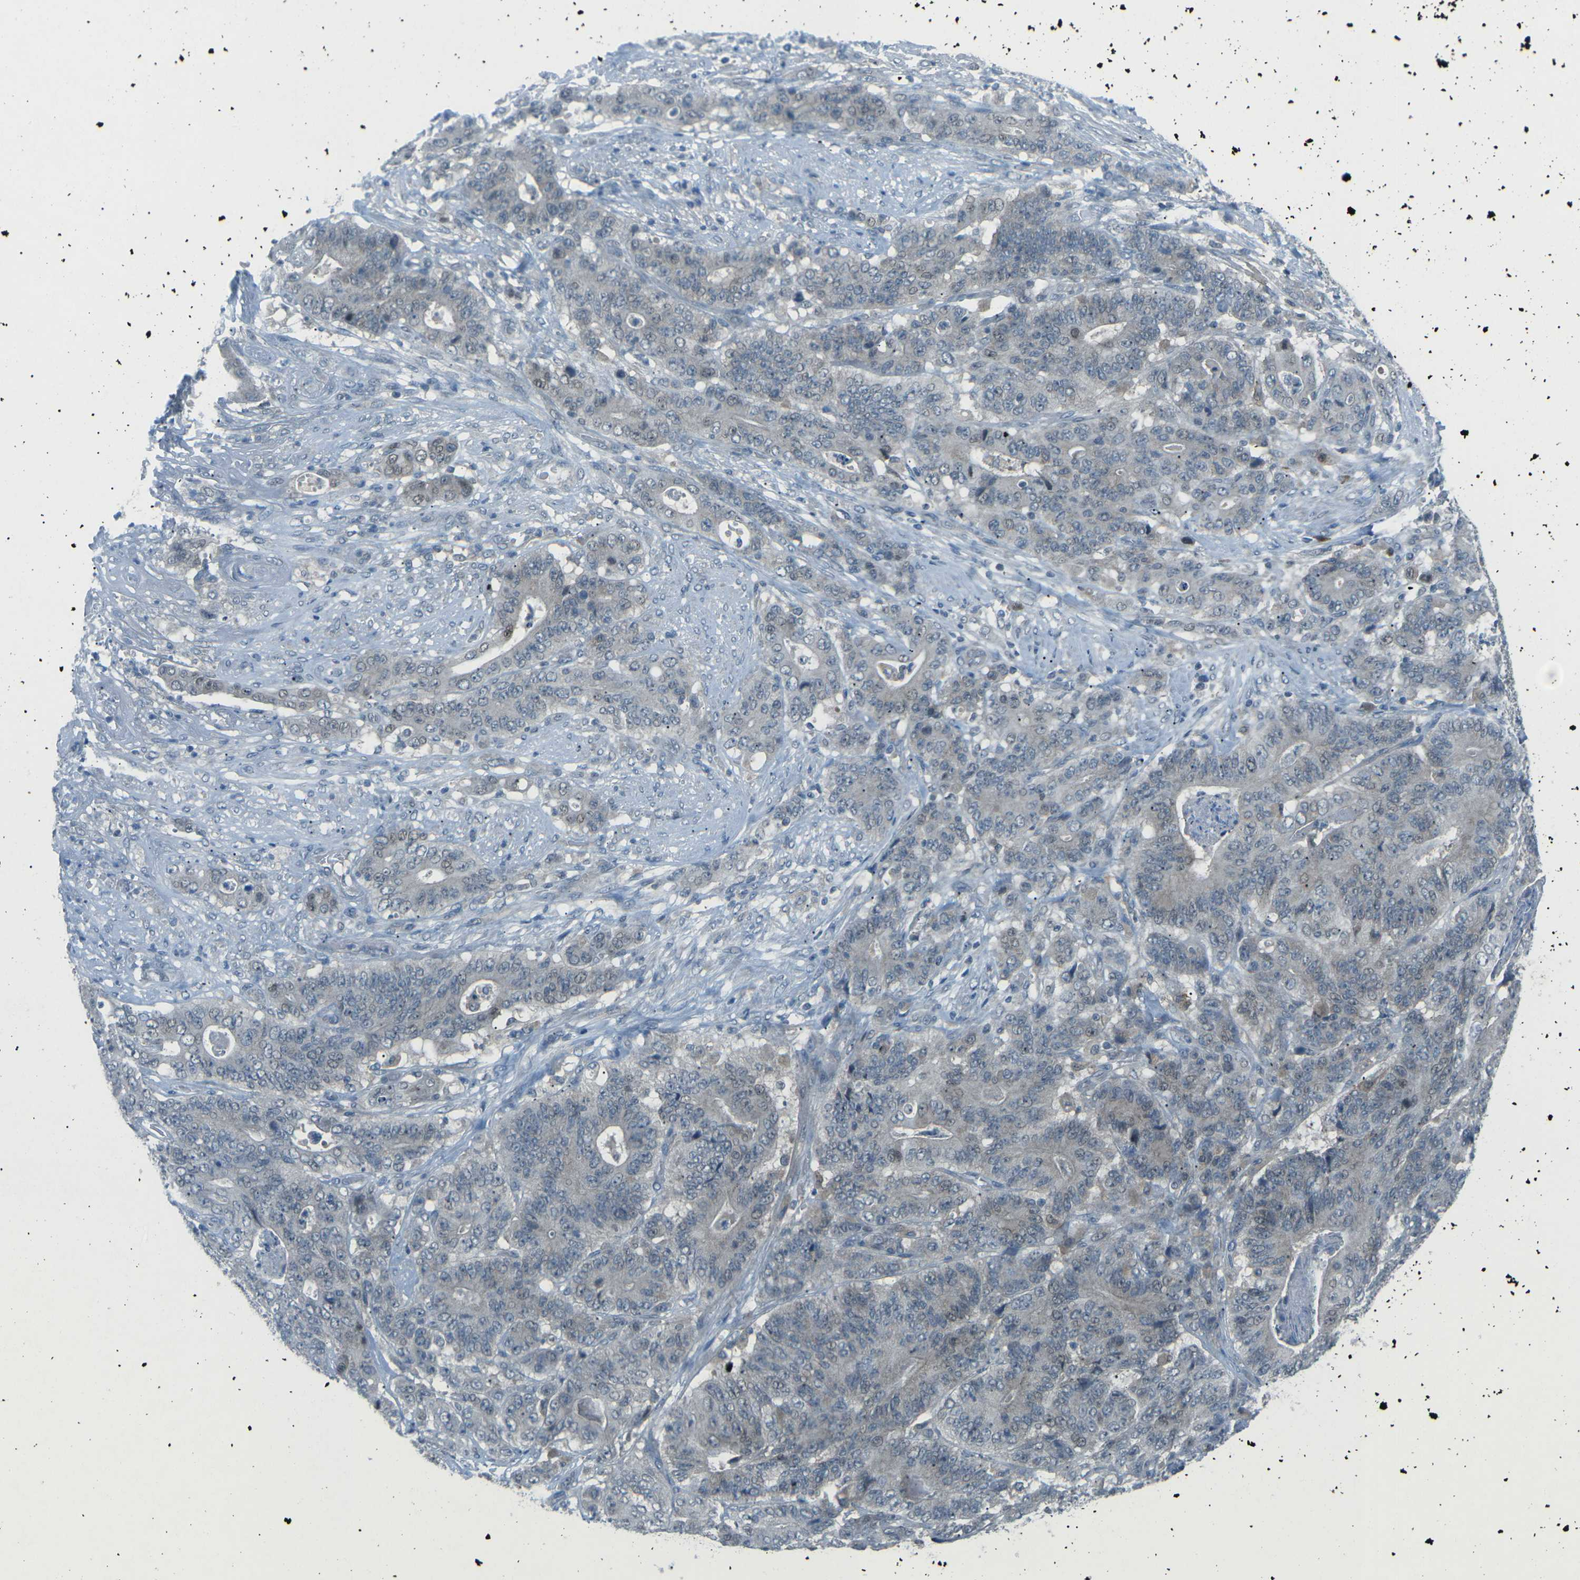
{"staining": {"intensity": "weak", "quantity": "<25%", "location": "cytoplasmic/membranous,nuclear"}, "tissue": "stomach cancer", "cell_type": "Tumor cells", "image_type": "cancer", "snomed": [{"axis": "morphology", "description": "Adenocarcinoma, NOS"}, {"axis": "topography", "description": "Stomach"}], "caption": "DAB immunohistochemical staining of stomach adenocarcinoma demonstrates no significant staining in tumor cells. Nuclei are stained in blue.", "gene": "PRKCA", "patient": {"sex": "female", "age": 73}}